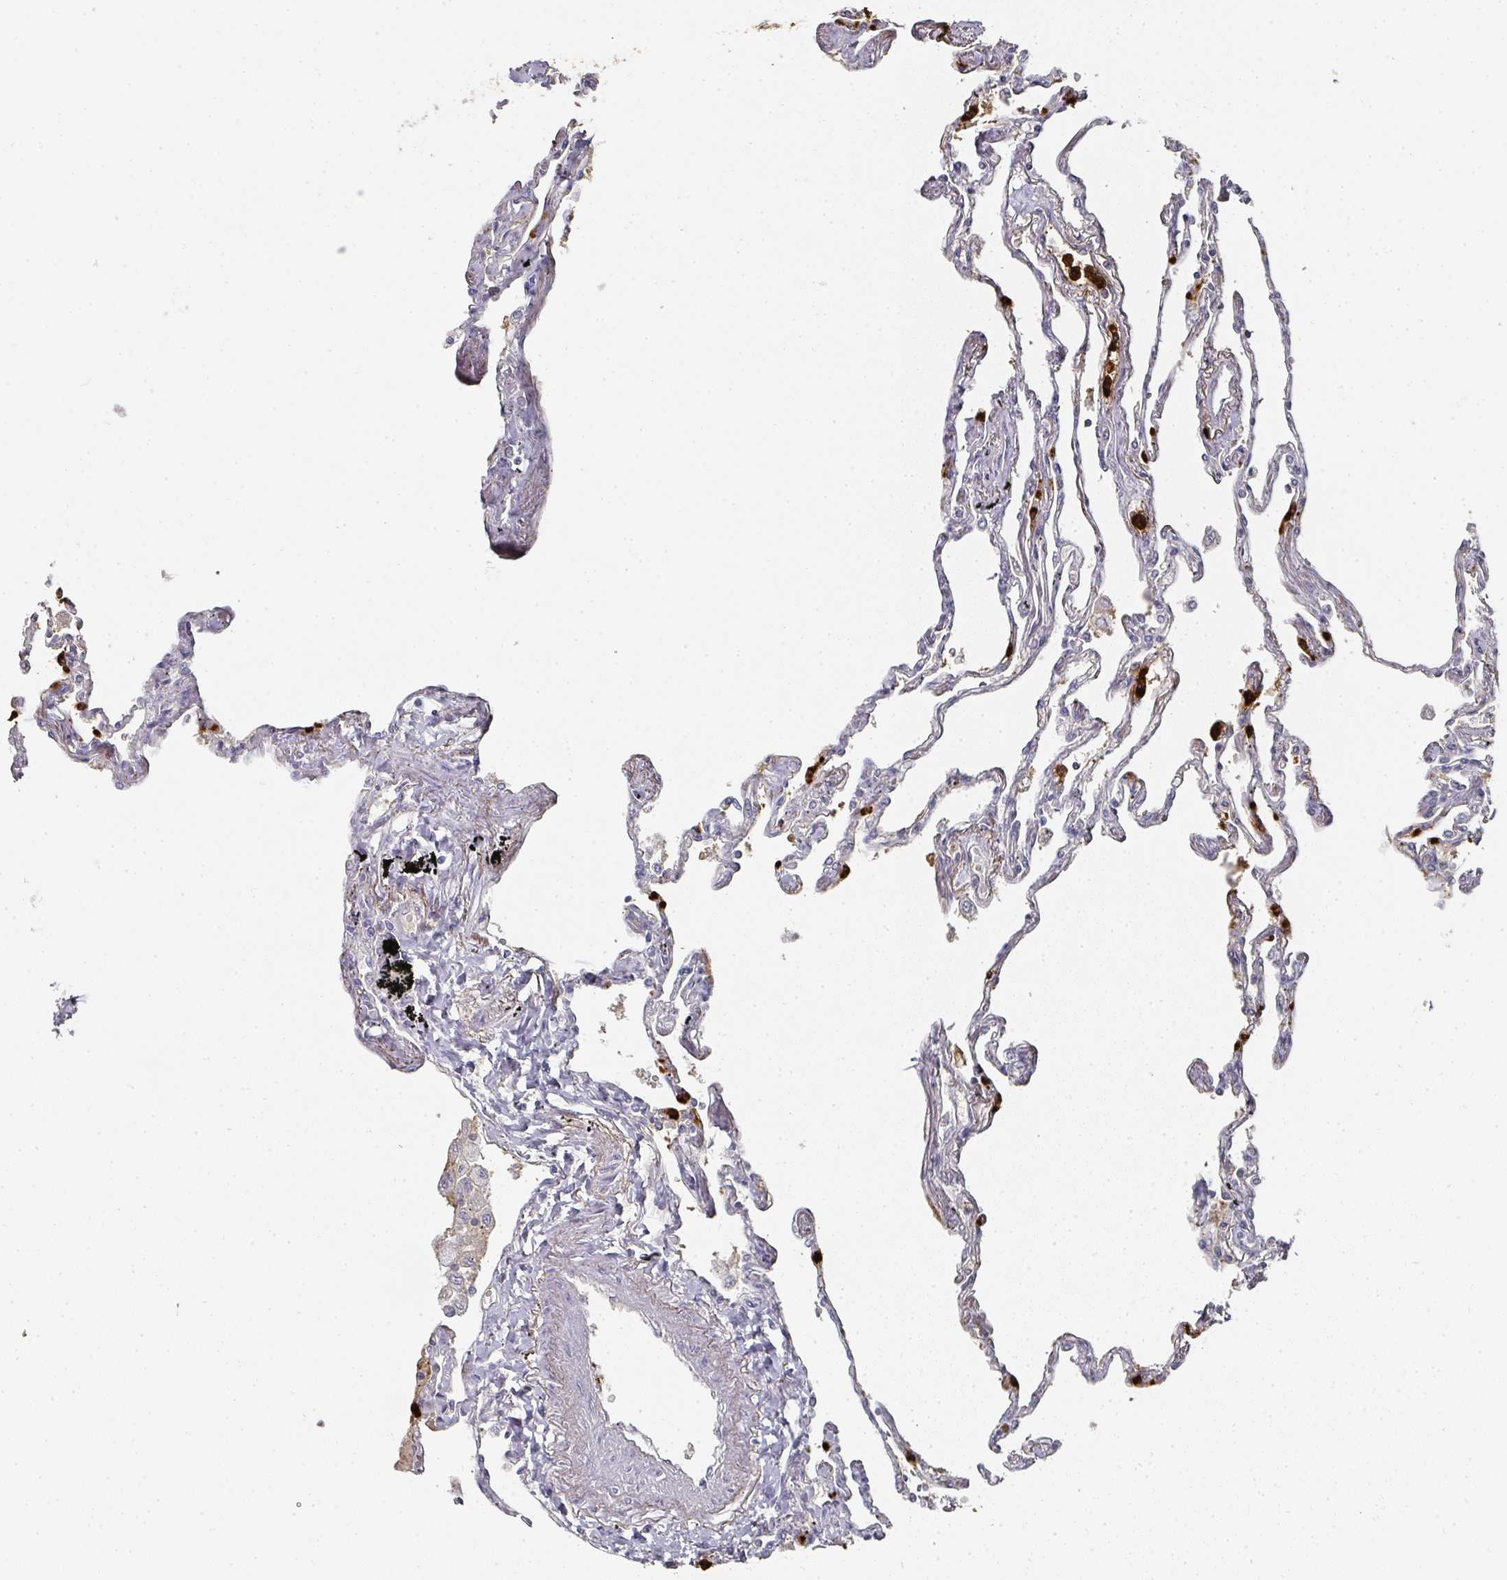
{"staining": {"intensity": "negative", "quantity": "none", "location": "none"}, "tissue": "lung", "cell_type": "Alveolar cells", "image_type": "normal", "snomed": [{"axis": "morphology", "description": "Normal tissue, NOS"}, {"axis": "topography", "description": "Lung"}], "caption": "IHC image of normal human lung stained for a protein (brown), which reveals no positivity in alveolar cells. The staining was performed using DAB (3,3'-diaminobenzidine) to visualize the protein expression in brown, while the nuclei were stained in blue with hematoxylin (Magnification: 20x).", "gene": "CAMP", "patient": {"sex": "female", "age": 67}}